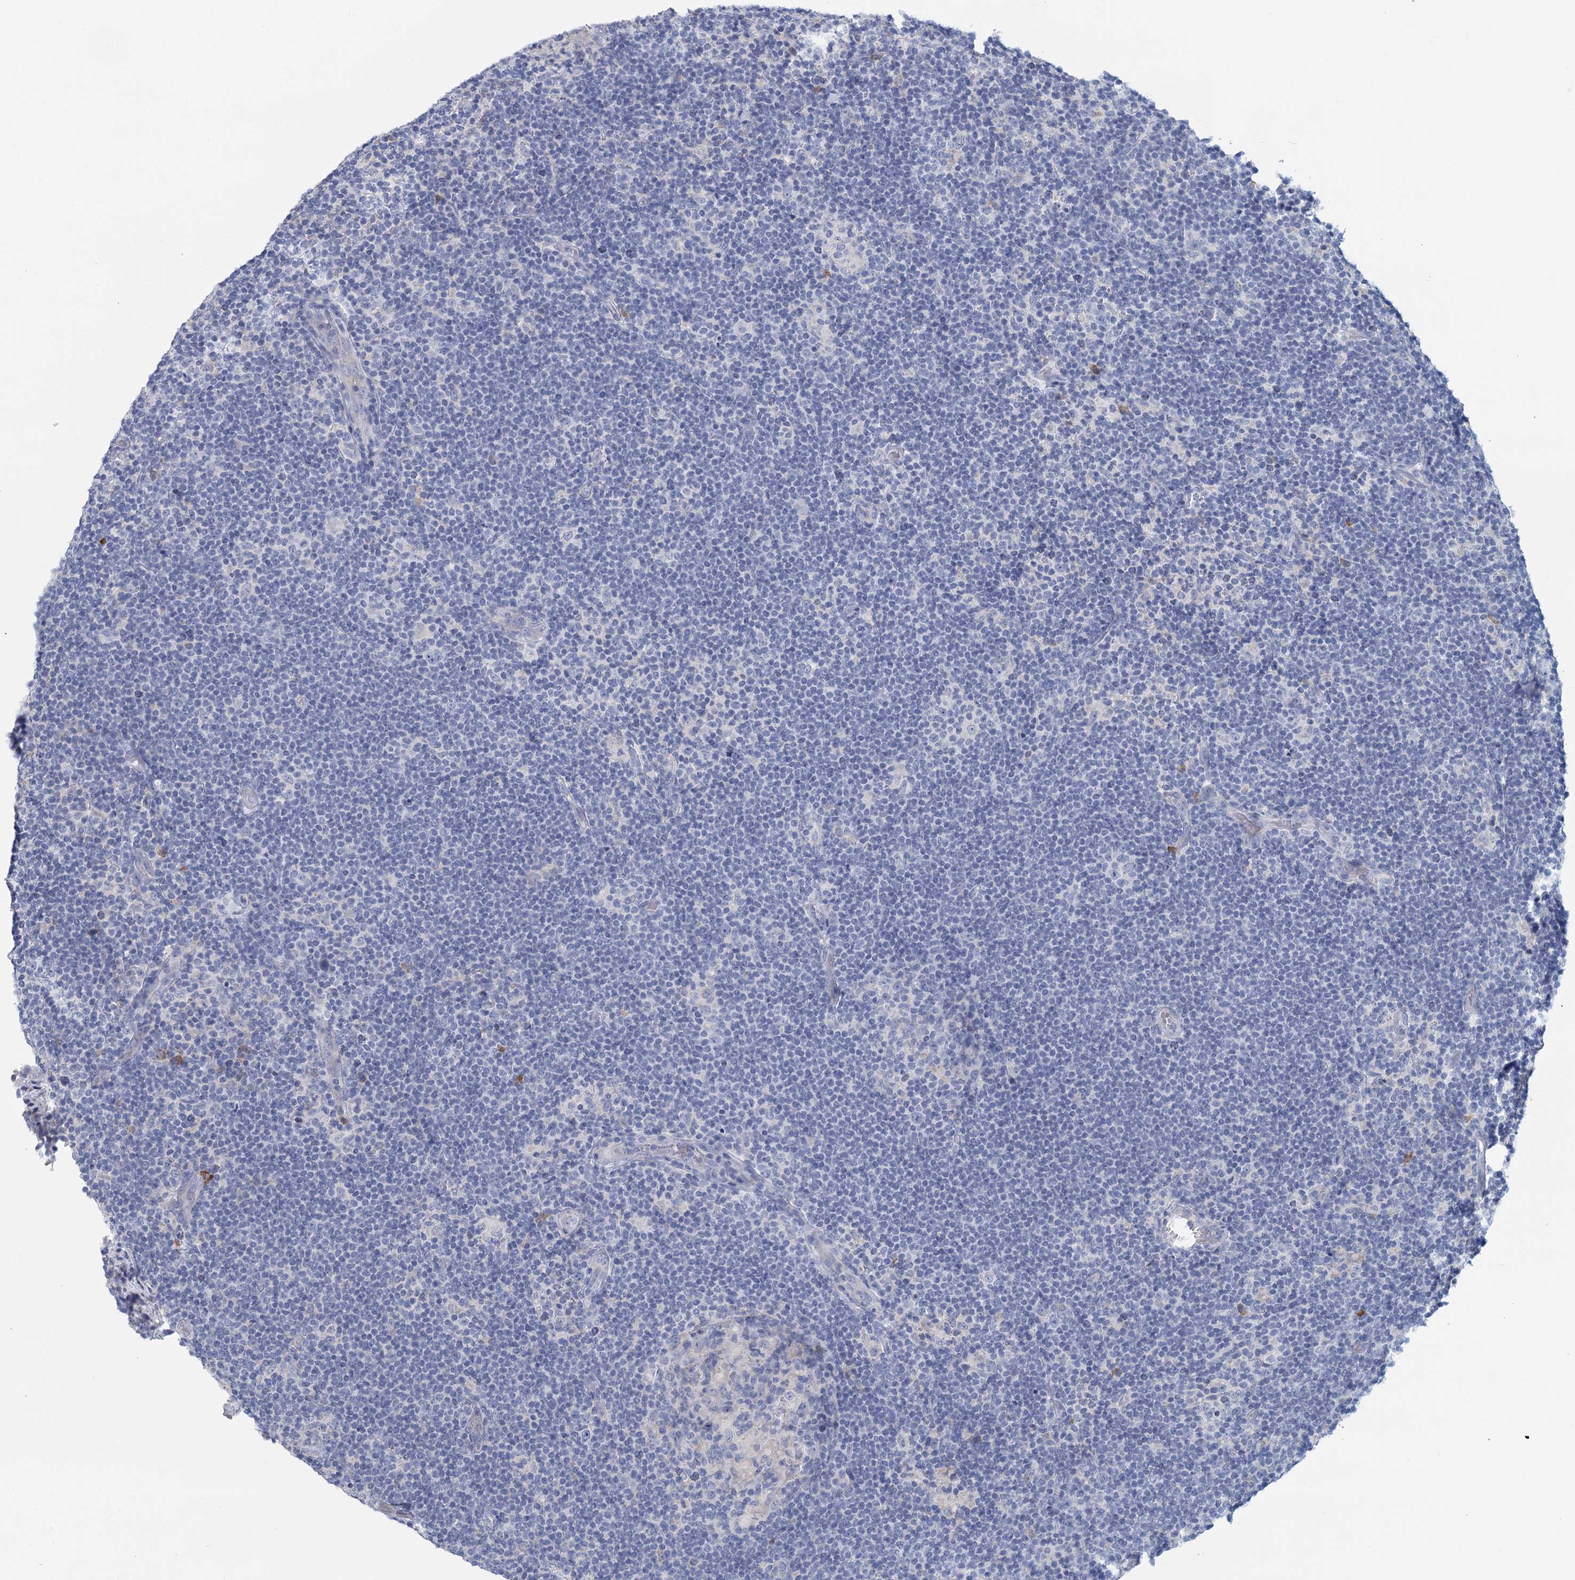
{"staining": {"intensity": "negative", "quantity": "none", "location": "none"}, "tissue": "lymphoma", "cell_type": "Tumor cells", "image_type": "cancer", "snomed": [{"axis": "morphology", "description": "Hodgkin's disease, NOS"}, {"axis": "topography", "description": "Lymph node"}], "caption": "Immunohistochemistry histopathology image of lymphoma stained for a protein (brown), which demonstrates no expression in tumor cells.", "gene": "ANKRD16", "patient": {"sex": "female", "age": 57}}